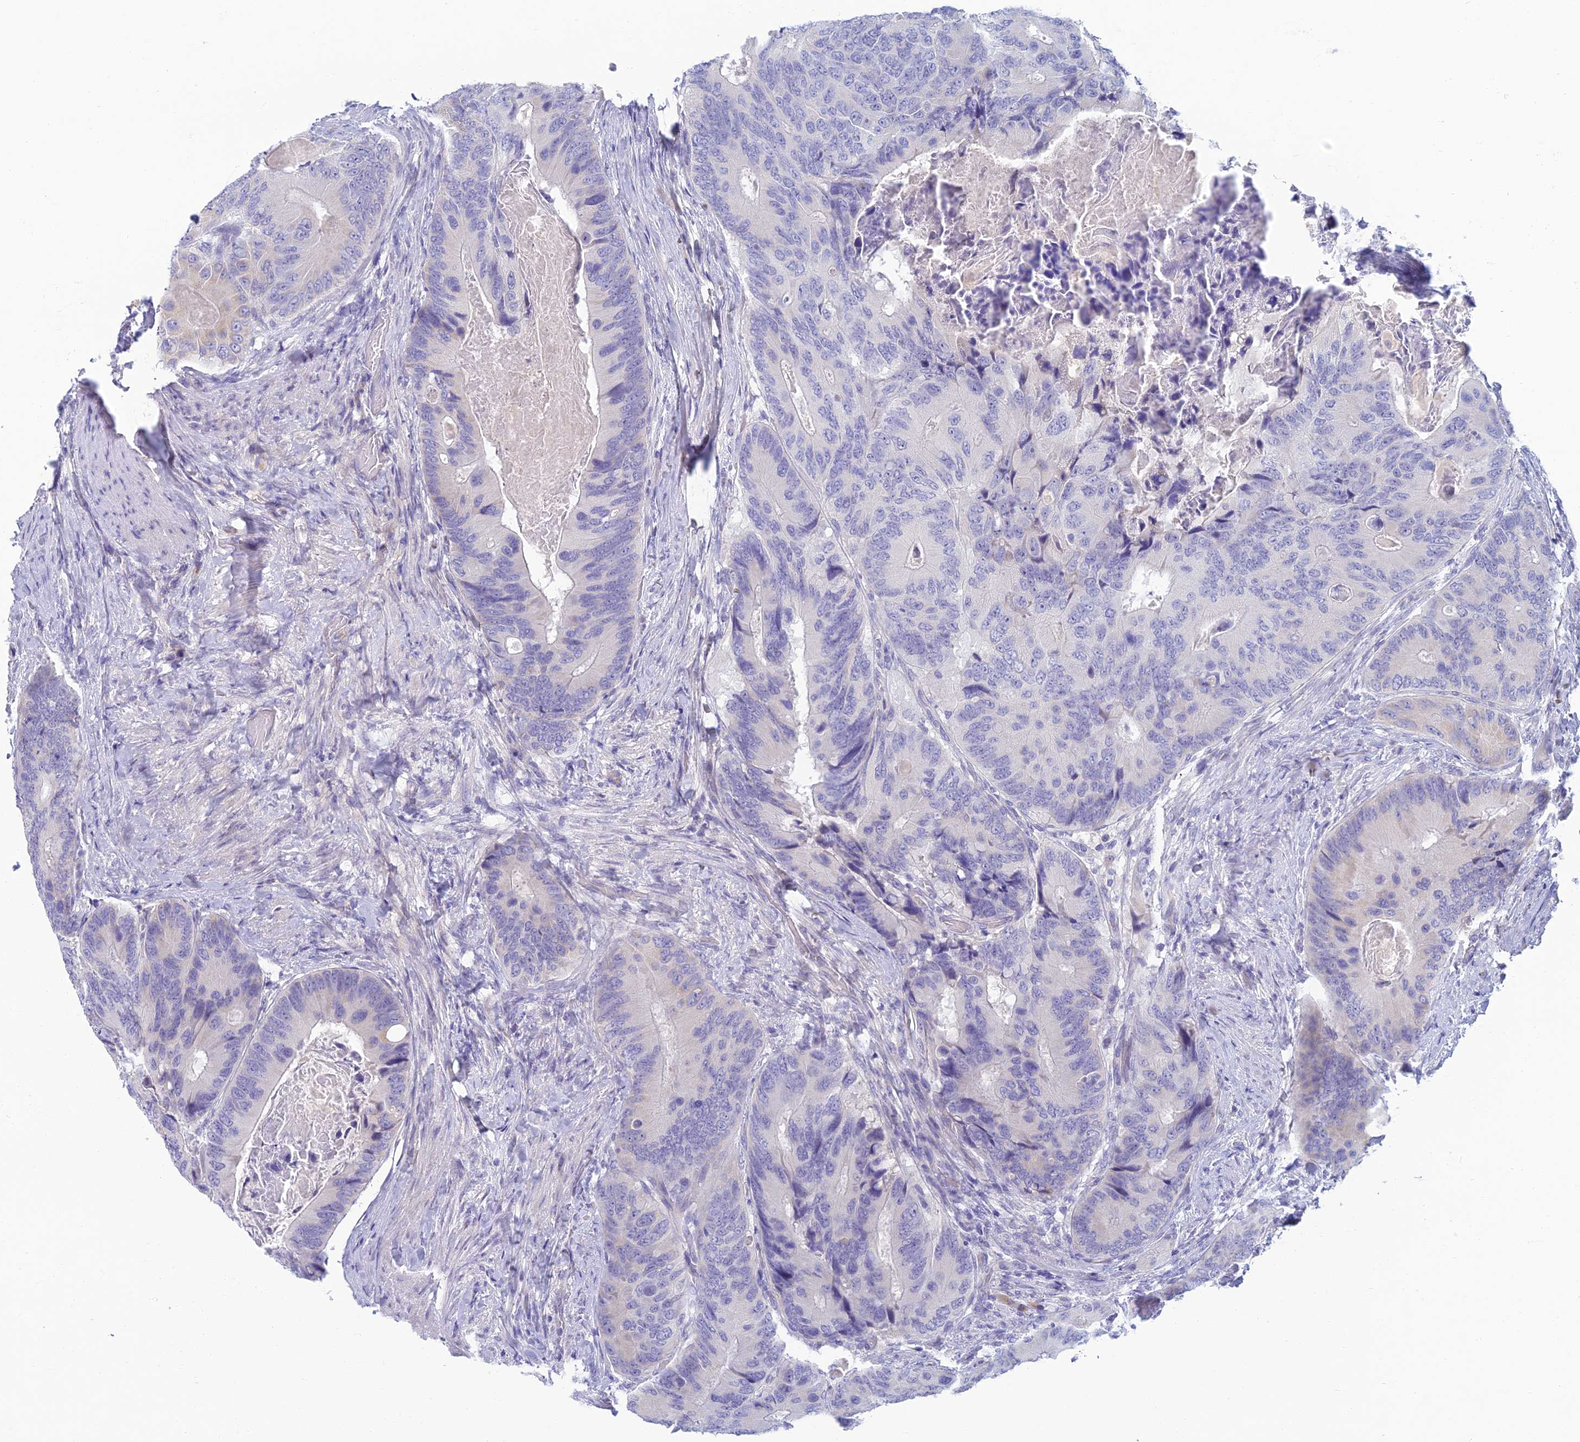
{"staining": {"intensity": "negative", "quantity": "none", "location": "none"}, "tissue": "colorectal cancer", "cell_type": "Tumor cells", "image_type": "cancer", "snomed": [{"axis": "morphology", "description": "Adenocarcinoma, NOS"}, {"axis": "topography", "description": "Colon"}], "caption": "Colorectal cancer (adenocarcinoma) was stained to show a protein in brown. There is no significant staining in tumor cells.", "gene": "SLC25A41", "patient": {"sex": "male", "age": 84}}